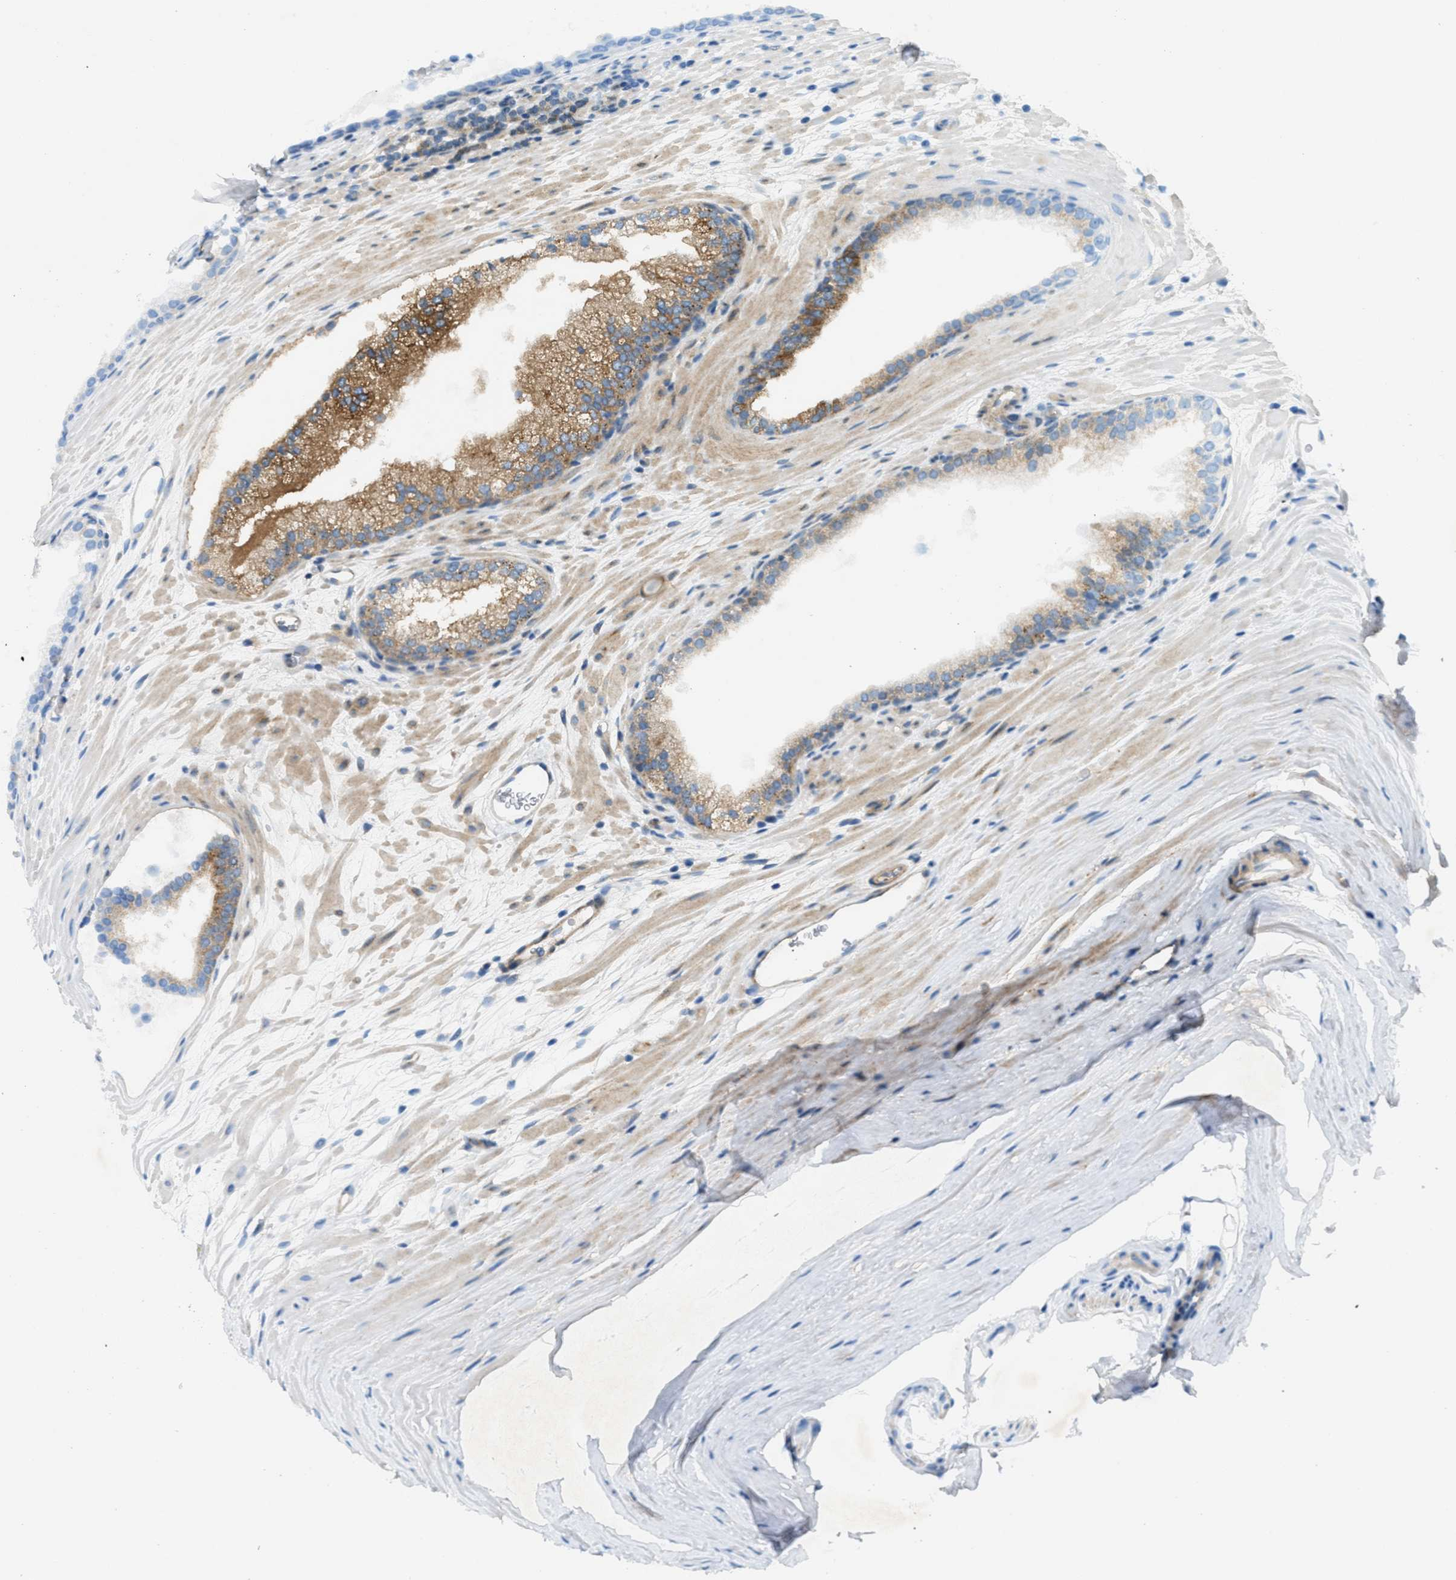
{"staining": {"intensity": "moderate", "quantity": "25%-75%", "location": "cytoplasmic/membranous"}, "tissue": "prostate cancer", "cell_type": "Tumor cells", "image_type": "cancer", "snomed": [{"axis": "morphology", "description": "Adenocarcinoma, Low grade"}, {"axis": "topography", "description": "Prostate"}], "caption": "This photomicrograph reveals immunohistochemistry (IHC) staining of adenocarcinoma (low-grade) (prostate), with medium moderate cytoplasmic/membranous expression in approximately 25%-75% of tumor cells.", "gene": "CYB5D1", "patient": {"sex": "male", "age": 70}}